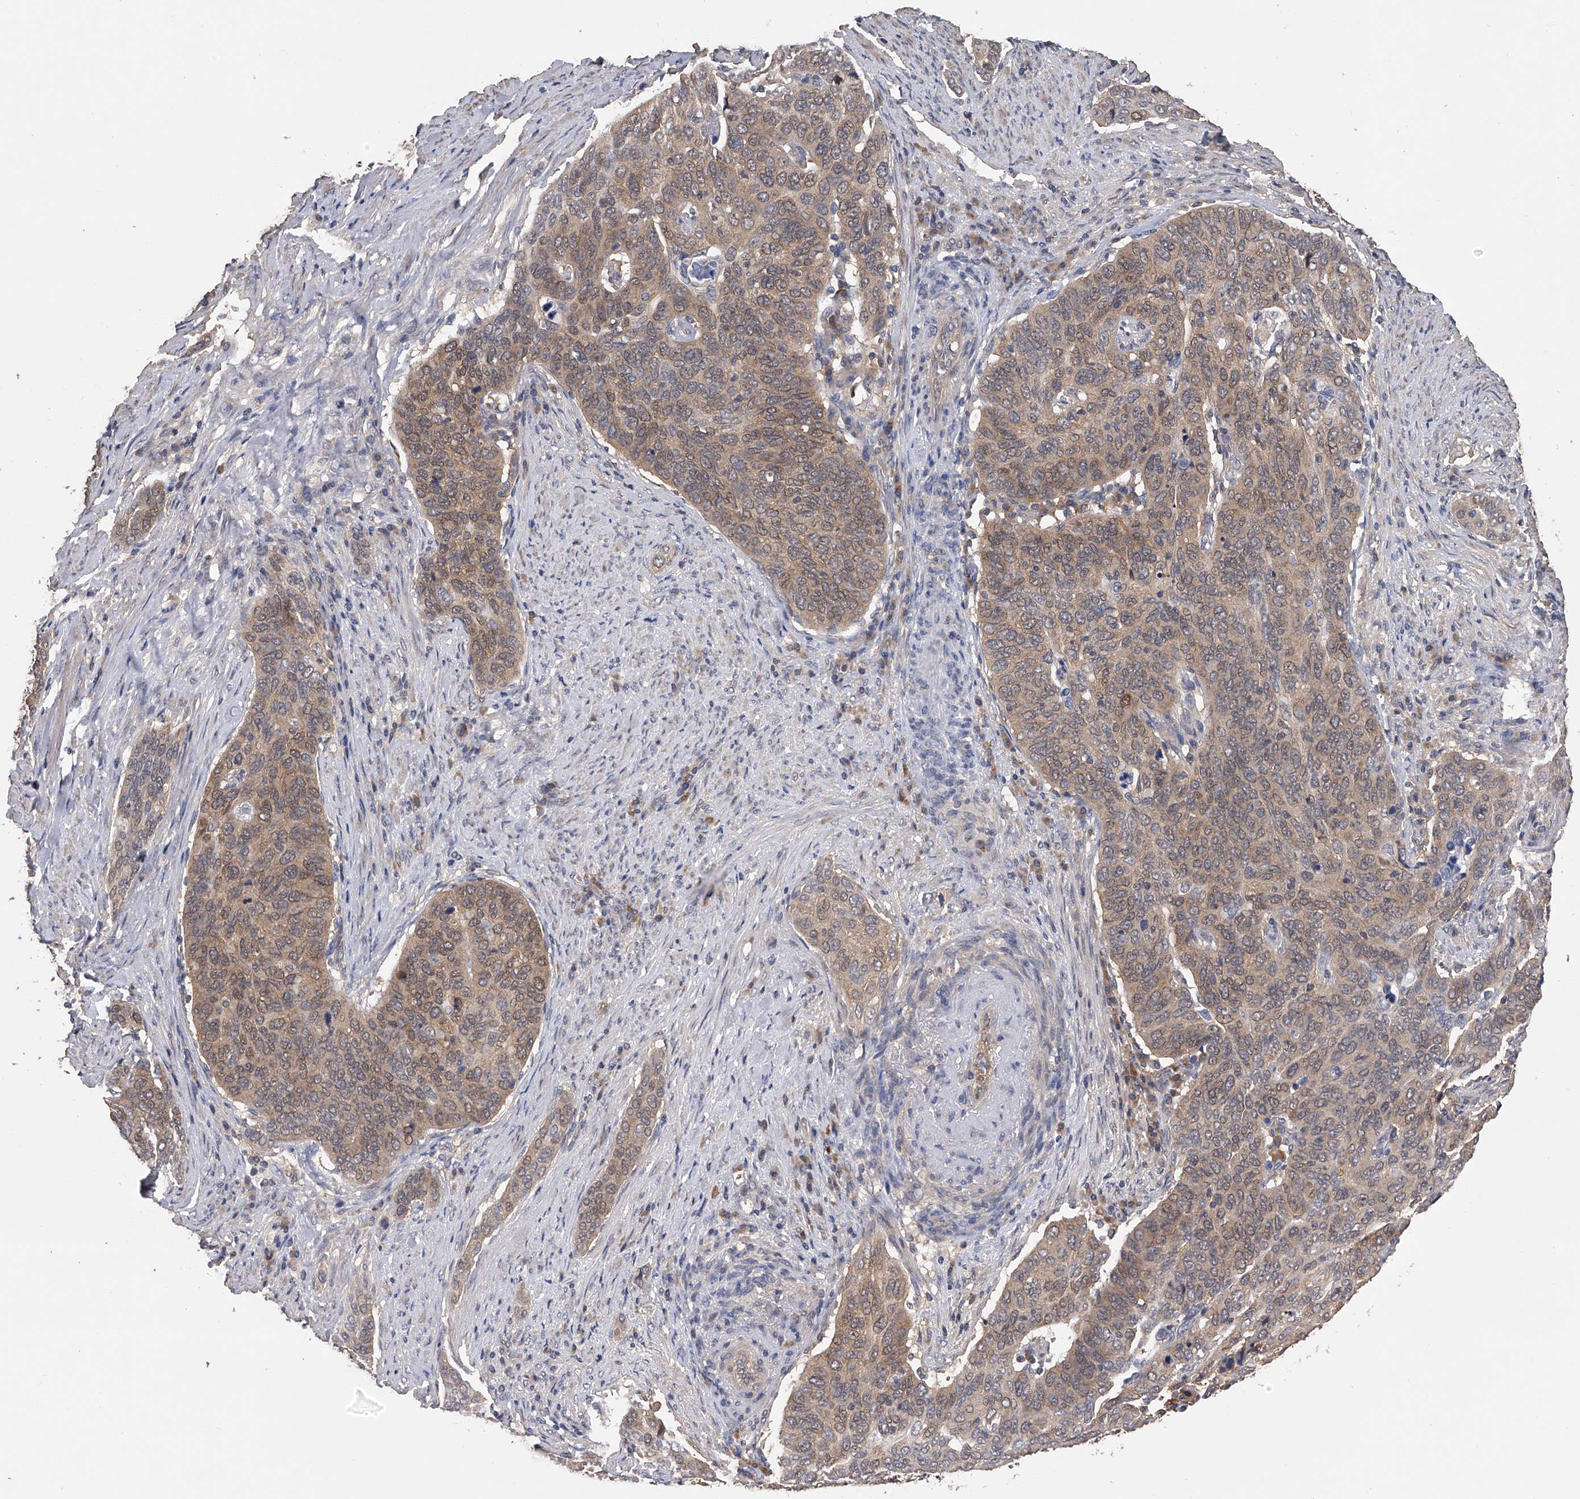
{"staining": {"intensity": "weak", "quantity": "25%-75%", "location": "cytoplasmic/membranous"}, "tissue": "cervical cancer", "cell_type": "Tumor cells", "image_type": "cancer", "snomed": [{"axis": "morphology", "description": "Squamous cell carcinoma, NOS"}, {"axis": "topography", "description": "Cervix"}], "caption": "Tumor cells exhibit low levels of weak cytoplasmic/membranous expression in approximately 25%-75% of cells in human cervical cancer (squamous cell carcinoma). (brown staining indicates protein expression, while blue staining denotes nuclei).", "gene": "CFAP298", "patient": {"sex": "female", "age": 60}}